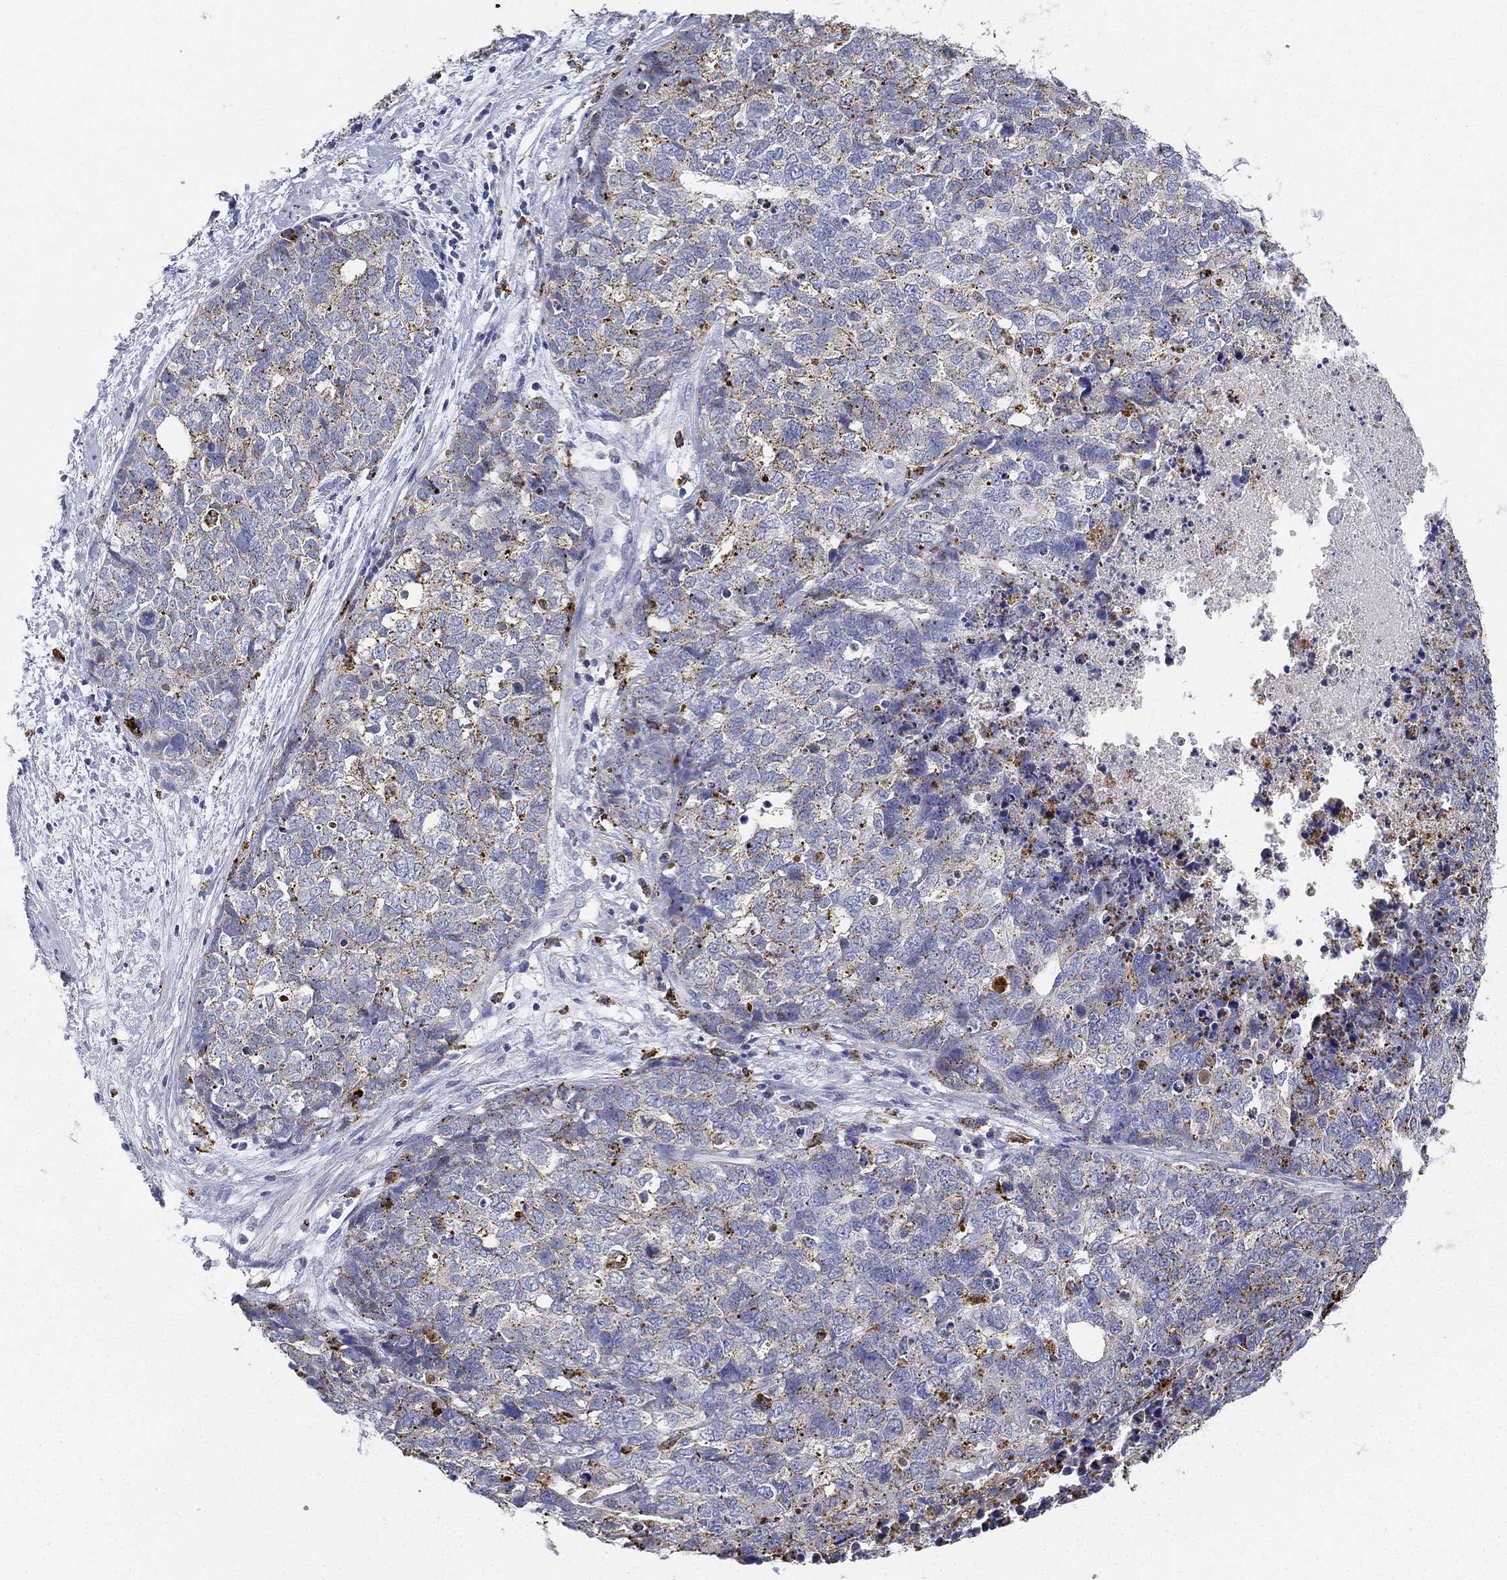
{"staining": {"intensity": "moderate", "quantity": "<25%", "location": "cytoplasmic/membranous"}, "tissue": "cervical cancer", "cell_type": "Tumor cells", "image_type": "cancer", "snomed": [{"axis": "morphology", "description": "Squamous cell carcinoma, NOS"}, {"axis": "topography", "description": "Cervix"}], "caption": "Immunohistochemistry (IHC) of human cervical squamous cell carcinoma exhibits low levels of moderate cytoplasmic/membranous positivity in about <25% of tumor cells.", "gene": "NPC2", "patient": {"sex": "female", "age": 63}}